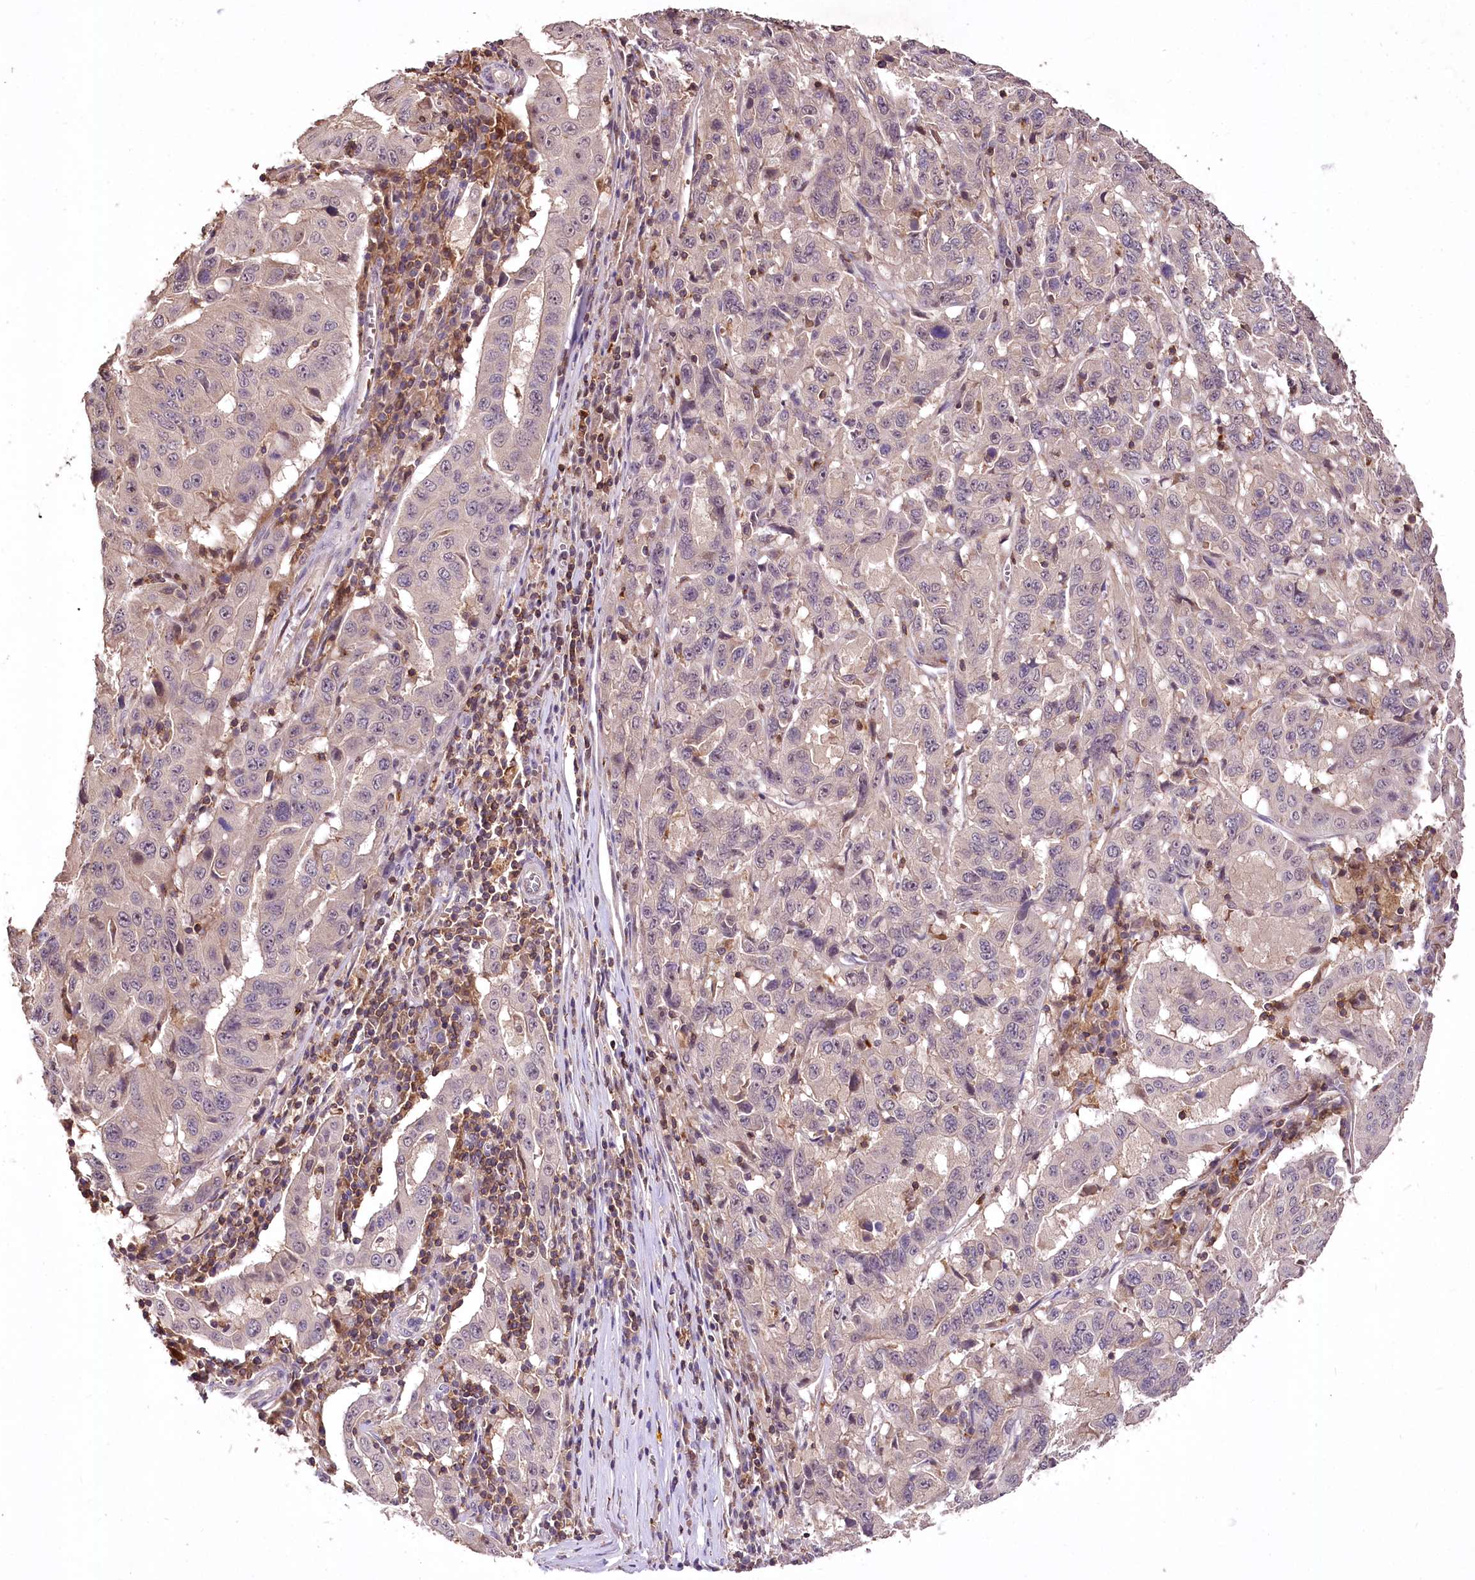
{"staining": {"intensity": "negative", "quantity": "none", "location": "none"}, "tissue": "pancreatic cancer", "cell_type": "Tumor cells", "image_type": "cancer", "snomed": [{"axis": "morphology", "description": "Adenocarcinoma, NOS"}, {"axis": "topography", "description": "Pancreas"}], "caption": "Tumor cells are negative for brown protein staining in adenocarcinoma (pancreatic). (IHC, brightfield microscopy, high magnification).", "gene": "SERGEF", "patient": {"sex": "male", "age": 63}}